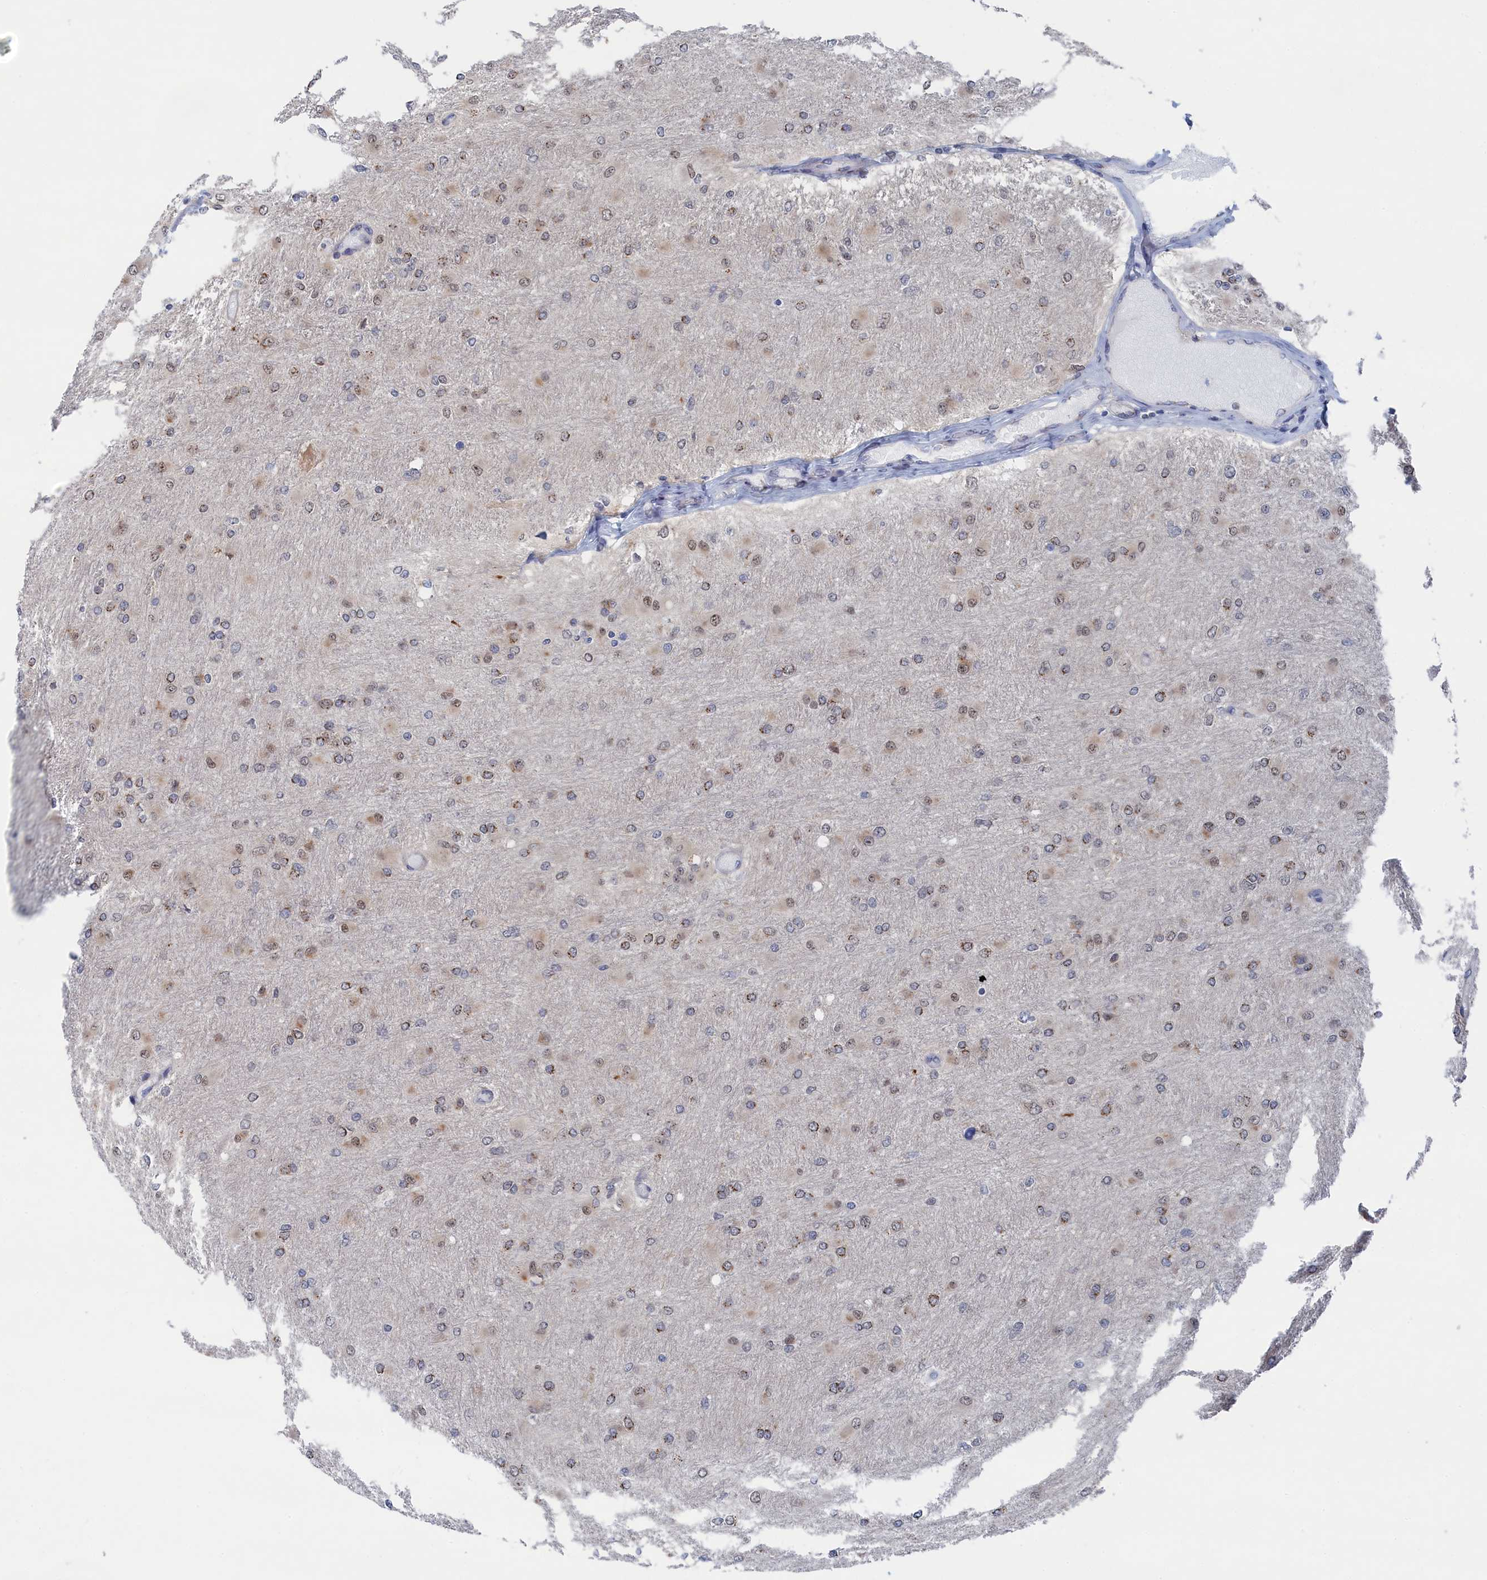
{"staining": {"intensity": "moderate", "quantity": "25%-75%", "location": "cytoplasmic/membranous"}, "tissue": "glioma", "cell_type": "Tumor cells", "image_type": "cancer", "snomed": [{"axis": "morphology", "description": "Glioma, malignant, High grade"}, {"axis": "topography", "description": "Cerebral cortex"}], "caption": "An immunohistochemistry (IHC) photomicrograph of neoplastic tissue is shown. Protein staining in brown highlights moderate cytoplasmic/membranous positivity in malignant glioma (high-grade) within tumor cells.", "gene": "IRX1", "patient": {"sex": "female", "age": 36}}